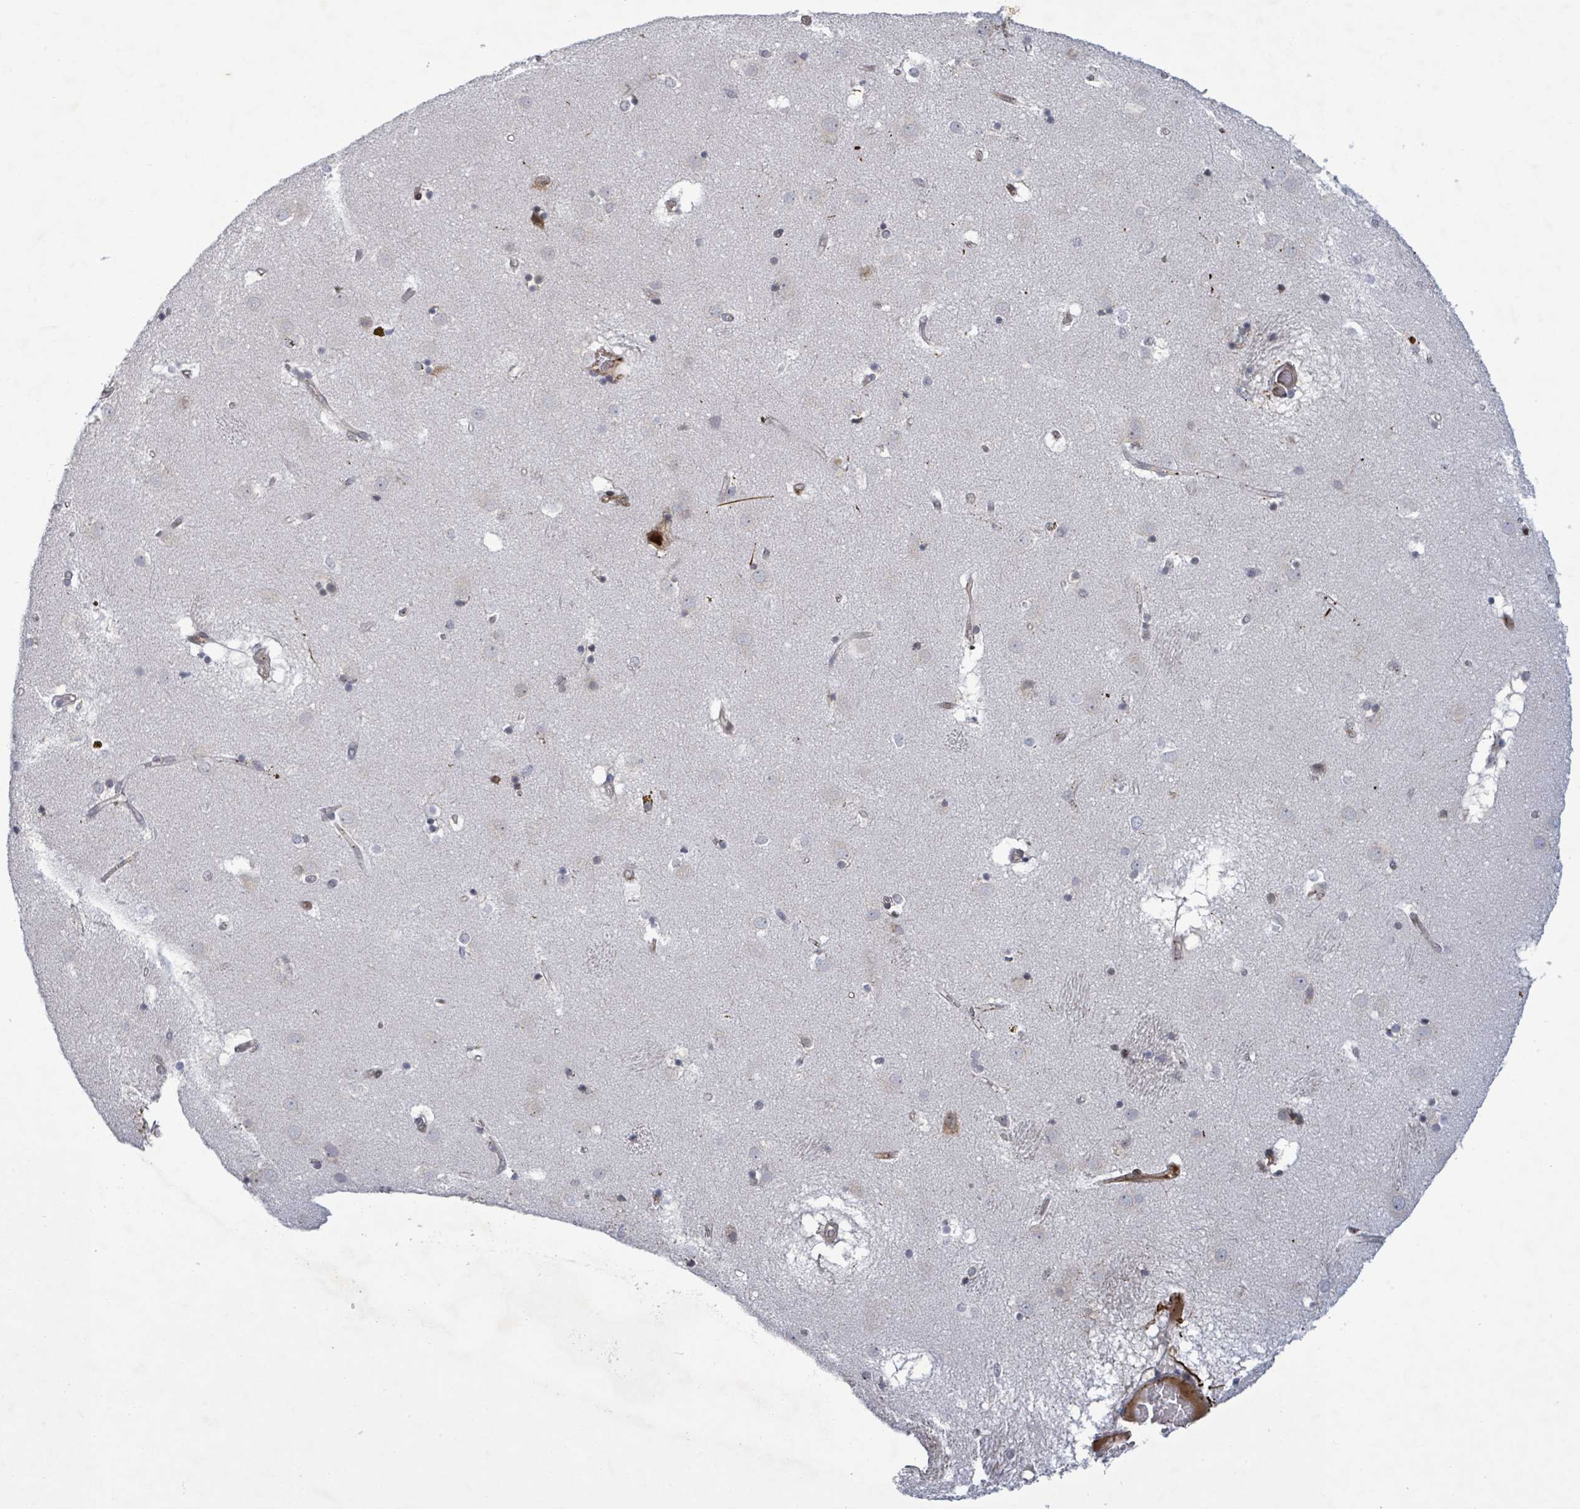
{"staining": {"intensity": "negative", "quantity": "none", "location": "none"}, "tissue": "caudate", "cell_type": "Glial cells", "image_type": "normal", "snomed": [{"axis": "morphology", "description": "Normal tissue, NOS"}, {"axis": "topography", "description": "Lateral ventricle wall"}], "caption": "This is an immunohistochemistry (IHC) photomicrograph of benign human caudate. There is no positivity in glial cells.", "gene": "TUSC1", "patient": {"sex": "male", "age": 70}}